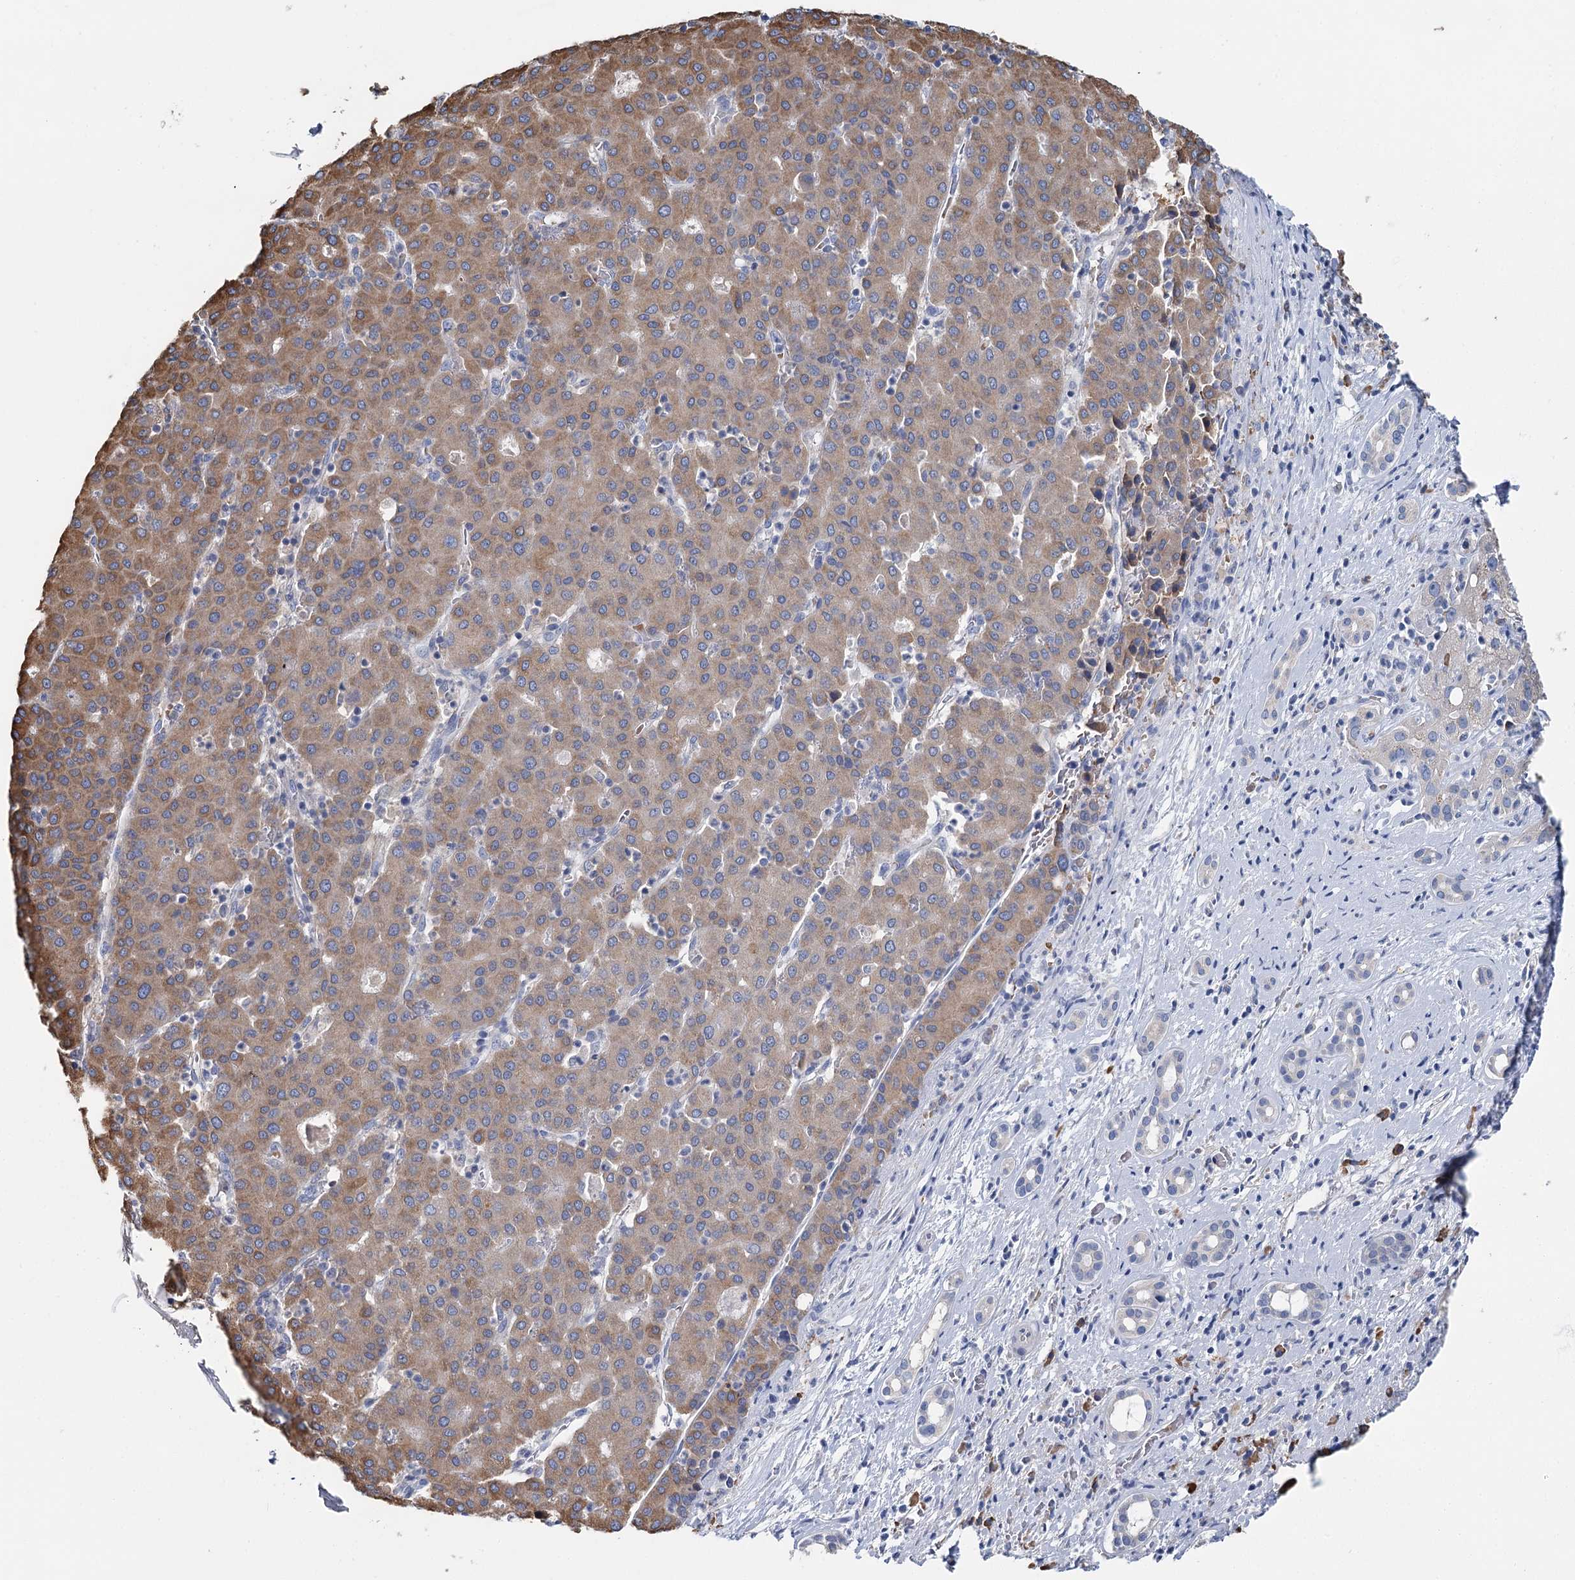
{"staining": {"intensity": "moderate", "quantity": "25%-75%", "location": "cytoplasmic/membranous"}, "tissue": "liver cancer", "cell_type": "Tumor cells", "image_type": "cancer", "snomed": [{"axis": "morphology", "description": "Carcinoma, Hepatocellular, NOS"}, {"axis": "topography", "description": "Liver"}], "caption": "Immunohistochemistry (IHC) (DAB (3,3'-diaminobenzidine)) staining of liver hepatocellular carcinoma demonstrates moderate cytoplasmic/membranous protein staining in about 25%-75% of tumor cells. The staining is performed using DAB (3,3'-diaminobenzidine) brown chromogen to label protein expression. The nuclei are counter-stained blue using hematoxylin.", "gene": "ANKRD16", "patient": {"sex": "male", "age": 65}}